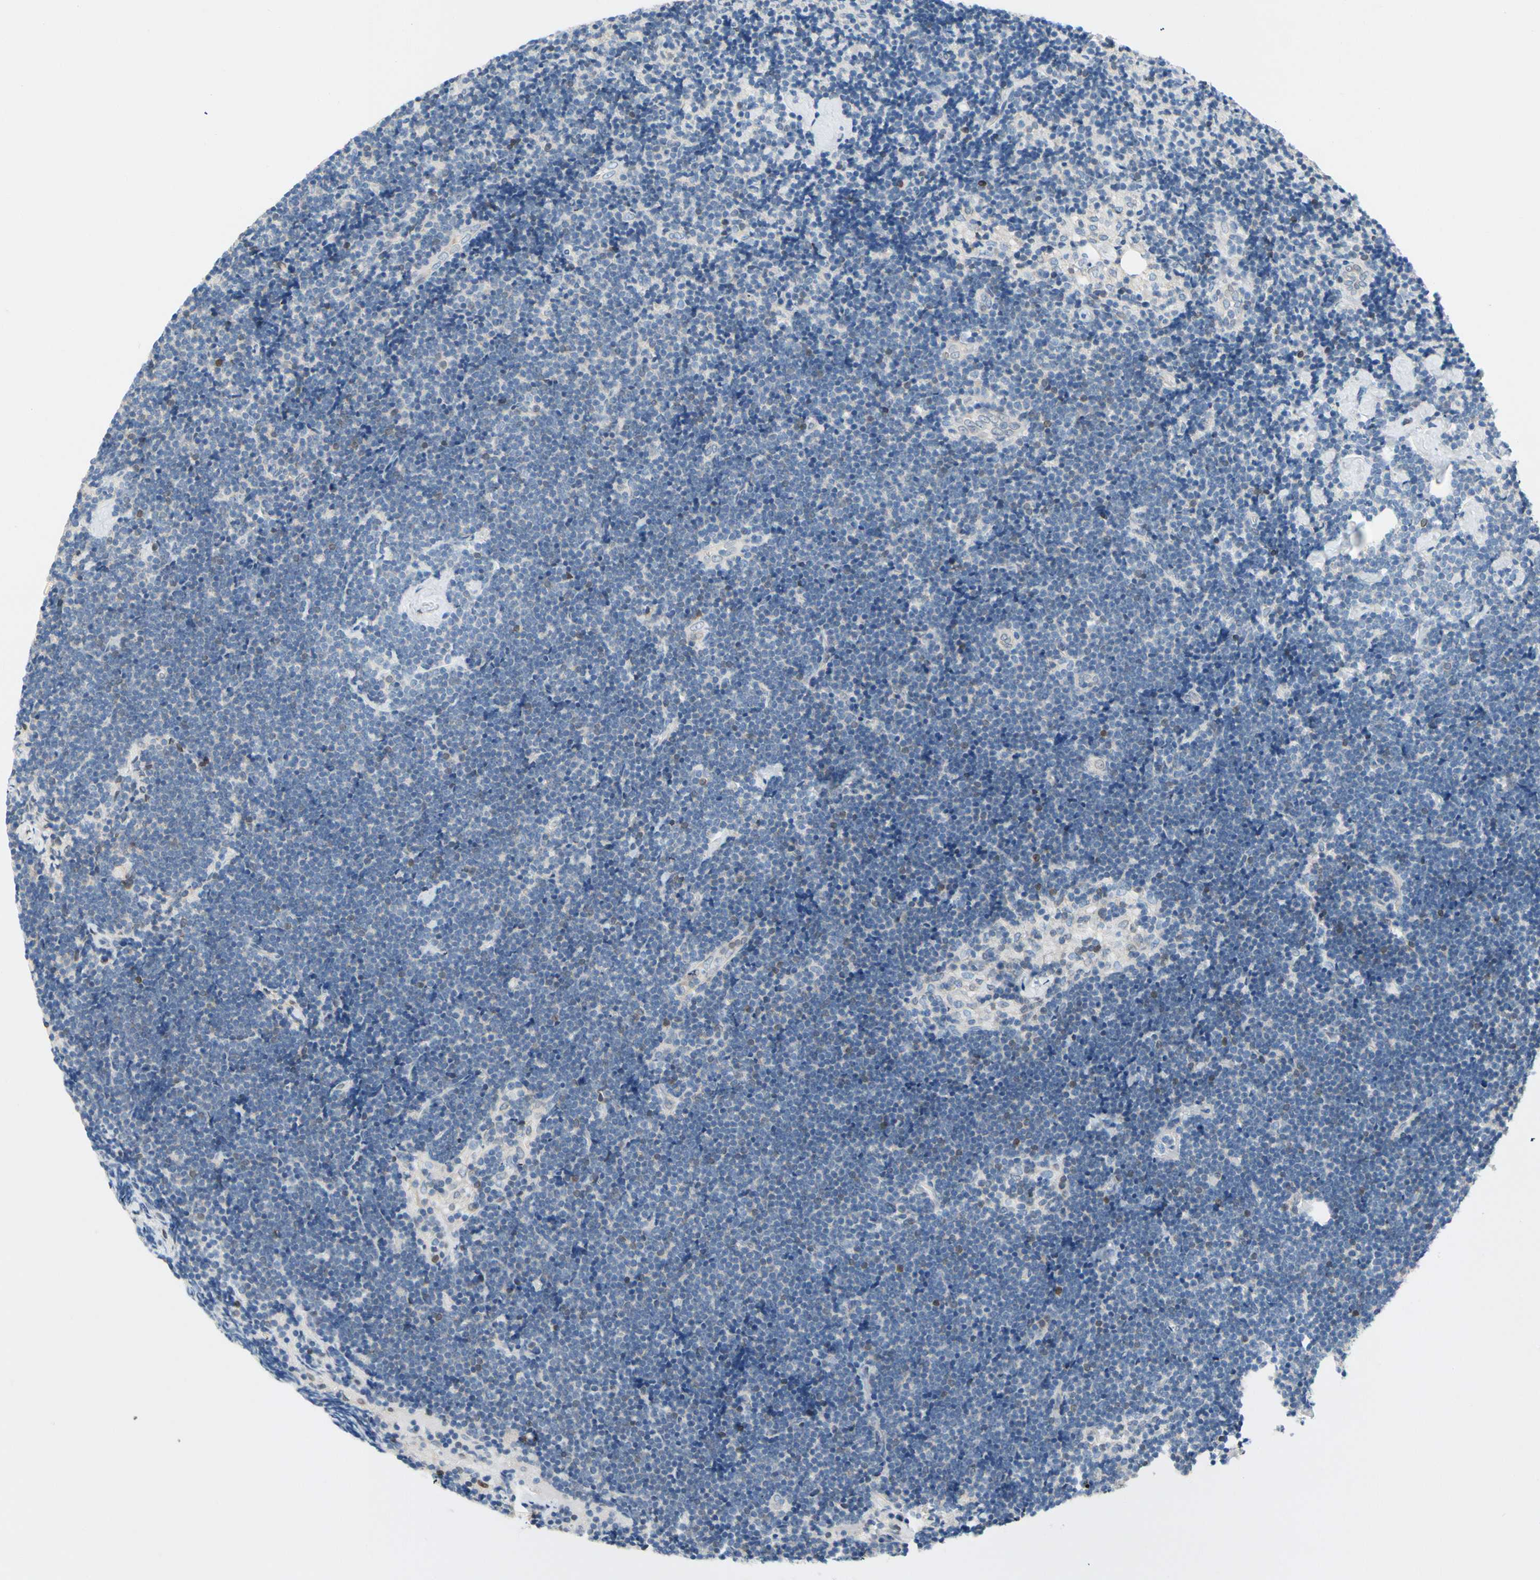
{"staining": {"intensity": "moderate", "quantity": "<25%", "location": "nuclear"}, "tissue": "lymph node", "cell_type": "Germinal center cells", "image_type": "normal", "snomed": [{"axis": "morphology", "description": "Normal tissue, NOS"}, {"axis": "topography", "description": "Lymph node"}], "caption": "Immunohistochemistry histopathology image of normal lymph node stained for a protein (brown), which demonstrates low levels of moderate nuclear staining in about <25% of germinal center cells.", "gene": "ZNF132", "patient": {"sex": "male", "age": 63}}